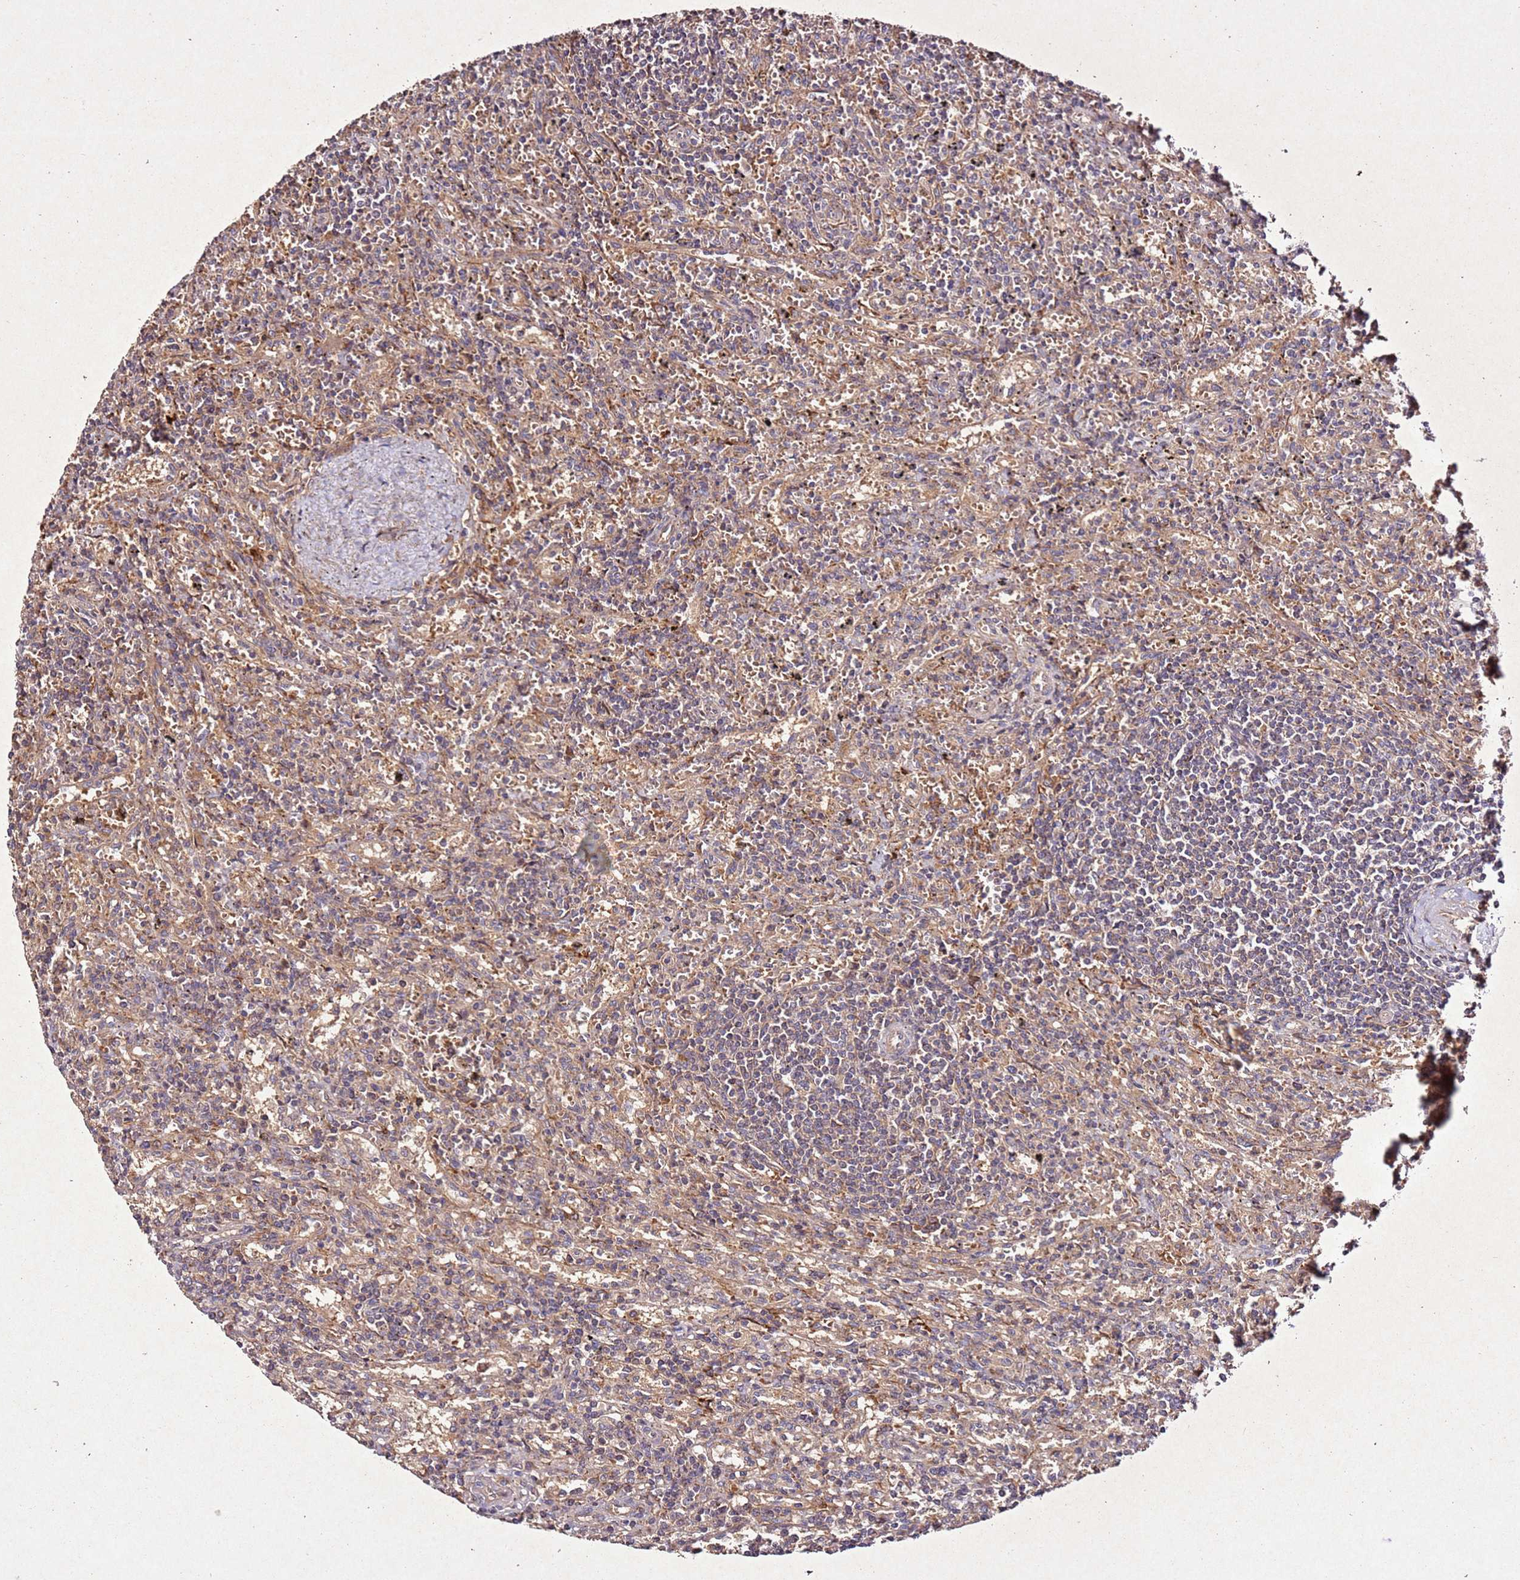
{"staining": {"intensity": "negative", "quantity": "none", "location": "none"}, "tissue": "lymphoma", "cell_type": "Tumor cells", "image_type": "cancer", "snomed": [{"axis": "morphology", "description": "Malignant lymphoma, non-Hodgkin's type, Low grade"}, {"axis": "topography", "description": "Spleen"}], "caption": "This is a histopathology image of immunohistochemistry staining of low-grade malignant lymphoma, non-Hodgkin's type, which shows no staining in tumor cells.", "gene": "PTMA", "patient": {"sex": "male", "age": 76}}